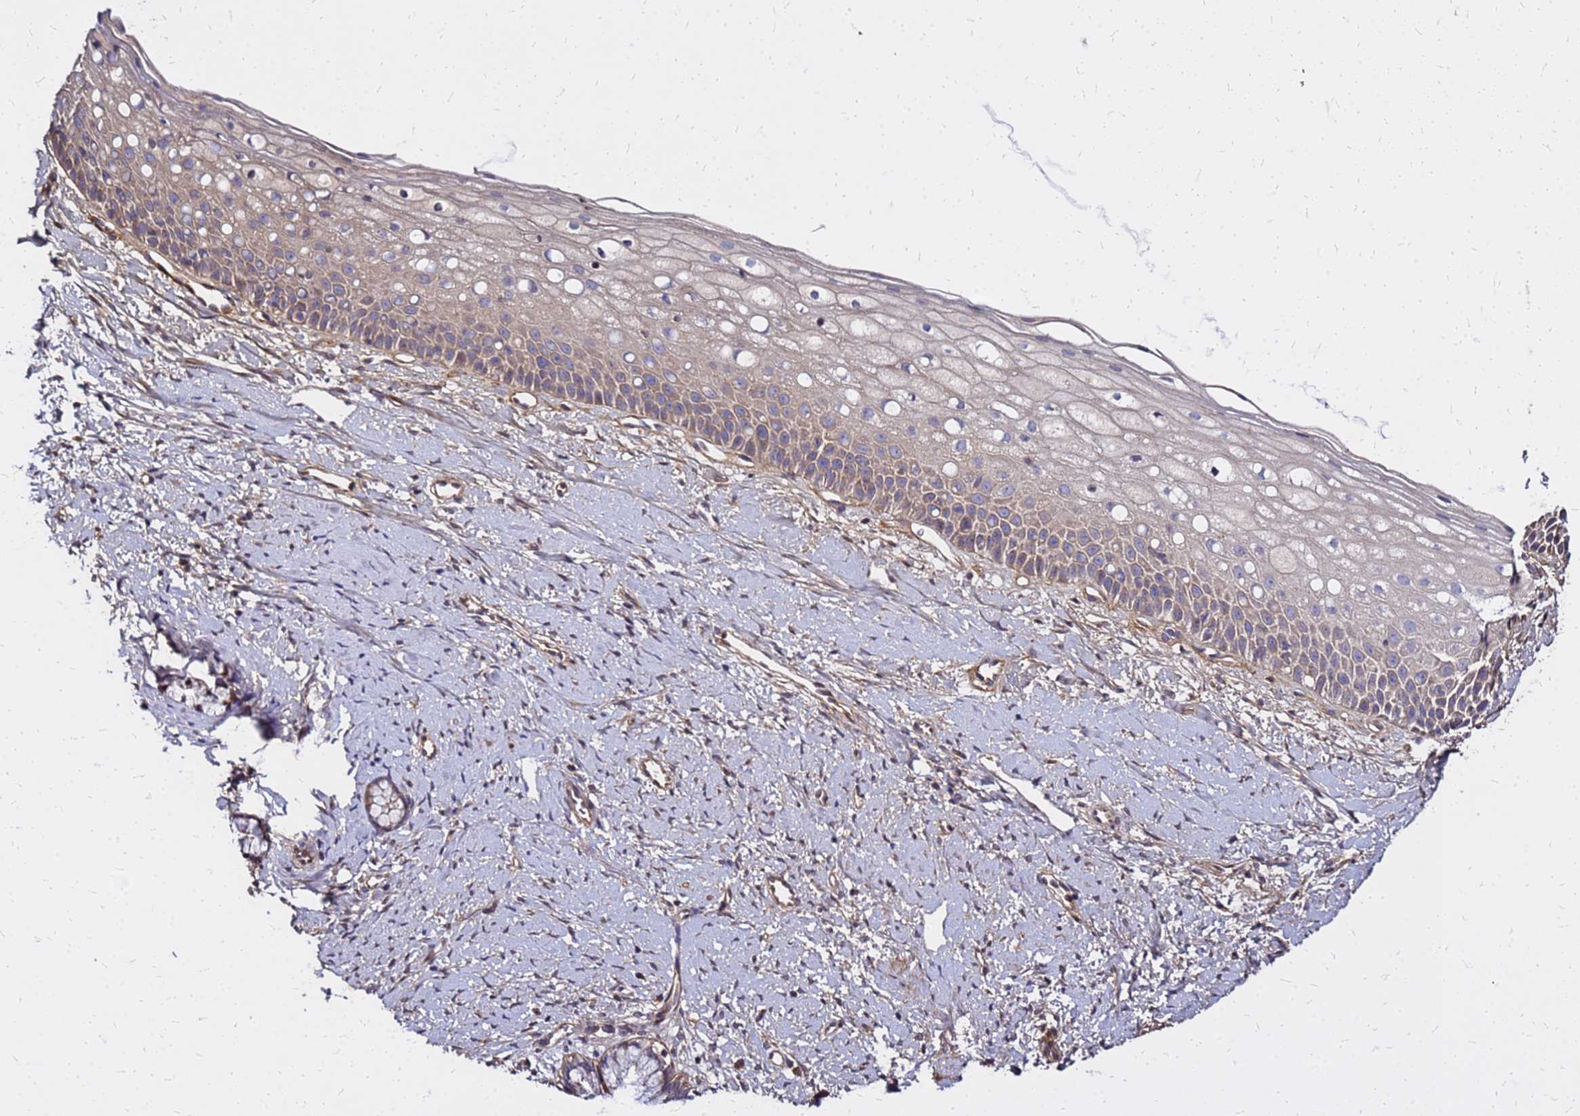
{"staining": {"intensity": "weak", "quantity": "25%-75%", "location": "cytoplasmic/membranous"}, "tissue": "cervix", "cell_type": "Glandular cells", "image_type": "normal", "snomed": [{"axis": "morphology", "description": "Normal tissue, NOS"}, {"axis": "topography", "description": "Cervix"}], "caption": "Immunohistochemistry (IHC) micrograph of normal human cervix stained for a protein (brown), which exhibits low levels of weak cytoplasmic/membranous staining in approximately 25%-75% of glandular cells.", "gene": "CYBC1", "patient": {"sex": "female", "age": 57}}